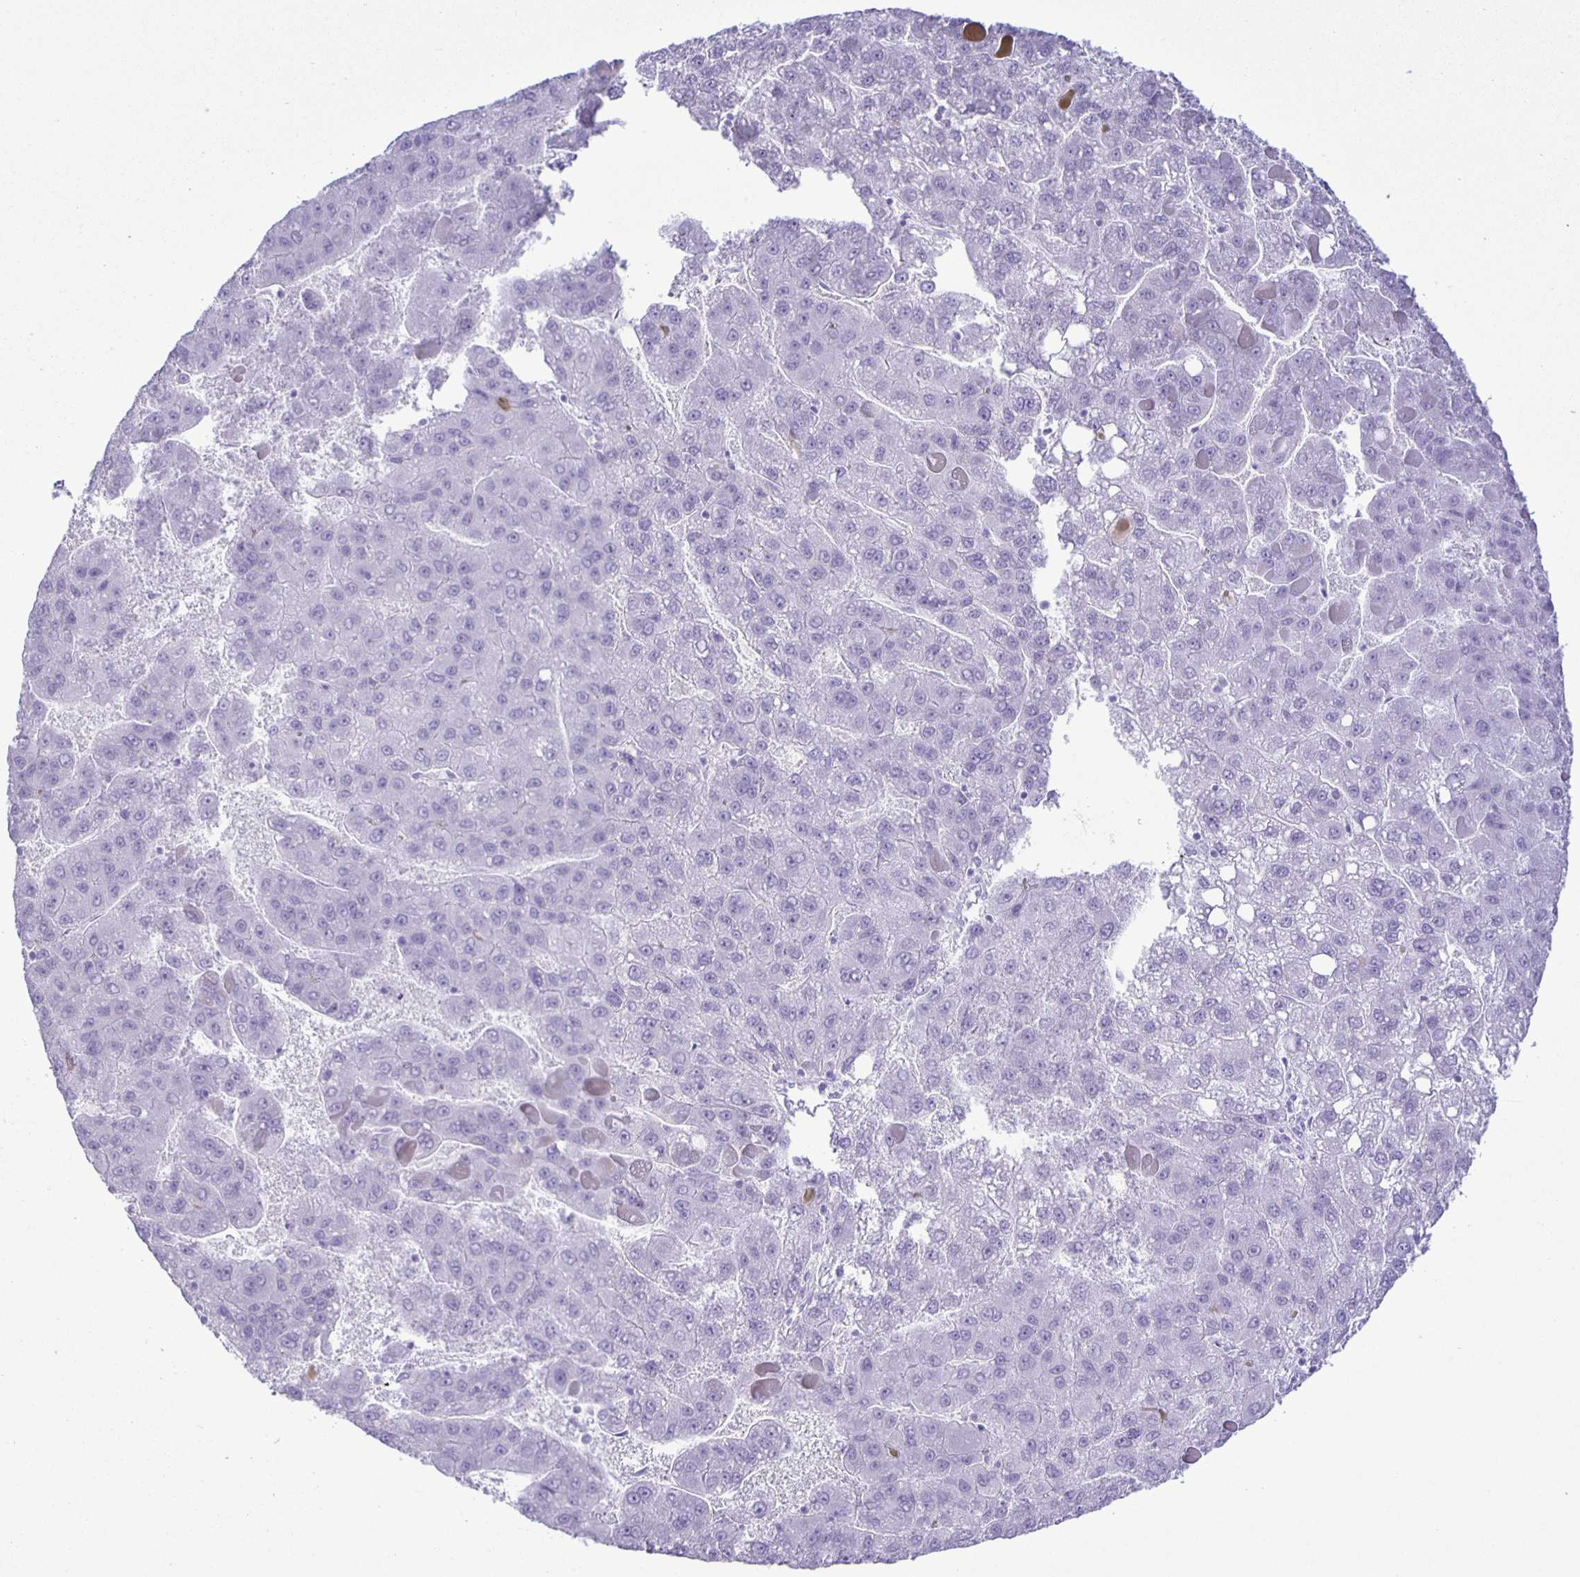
{"staining": {"intensity": "negative", "quantity": "none", "location": "none"}, "tissue": "liver cancer", "cell_type": "Tumor cells", "image_type": "cancer", "snomed": [{"axis": "morphology", "description": "Carcinoma, Hepatocellular, NOS"}, {"axis": "topography", "description": "Liver"}], "caption": "There is no significant staining in tumor cells of liver hepatocellular carcinoma.", "gene": "EZHIP", "patient": {"sex": "female", "age": 82}}